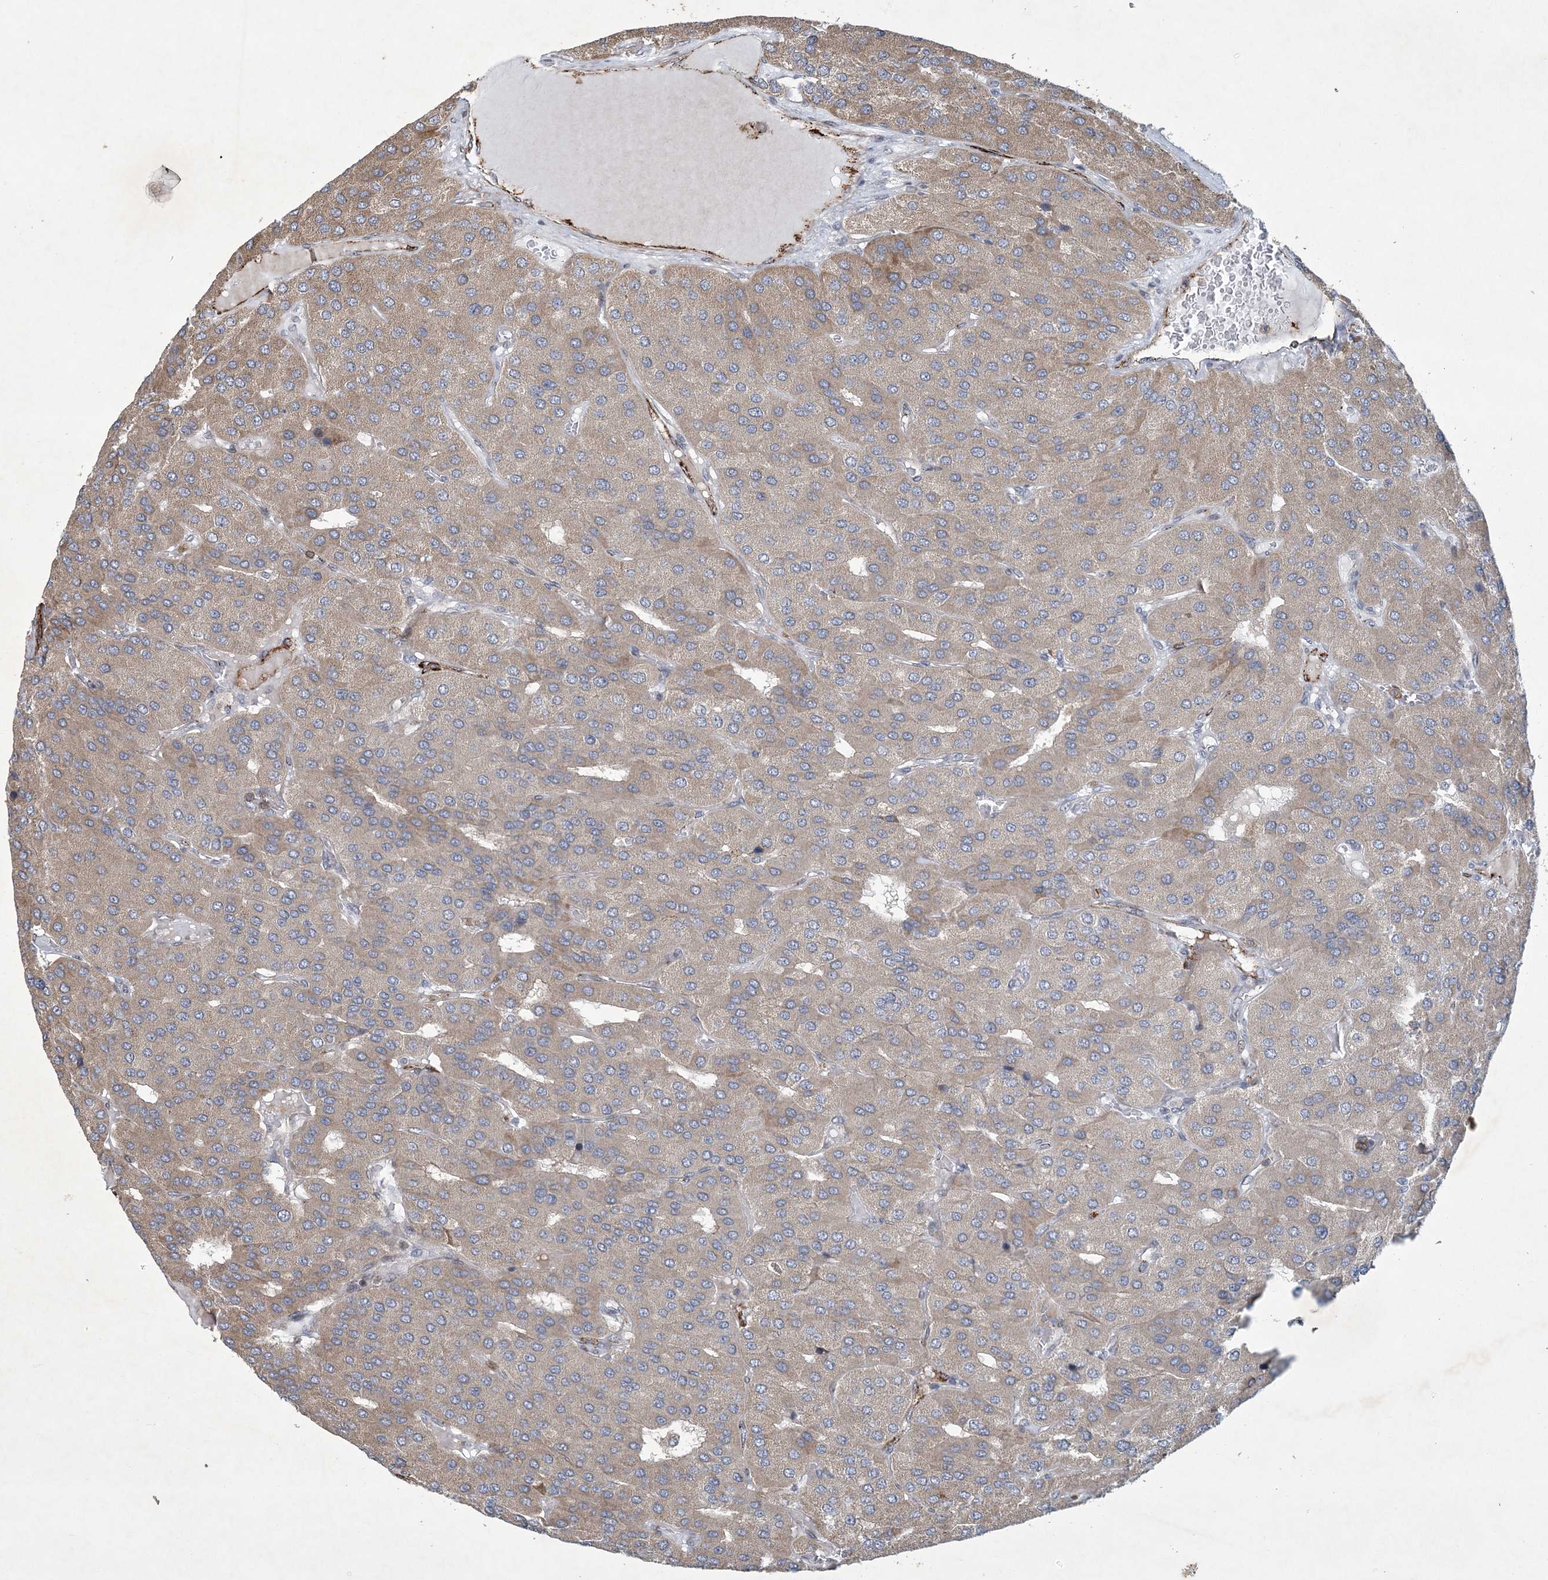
{"staining": {"intensity": "weak", "quantity": "25%-75%", "location": "cytoplasmic/membranous"}, "tissue": "parathyroid gland", "cell_type": "Glandular cells", "image_type": "normal", "snomed": [{"axis": "morphology", "description": "Normal tissue, NOS"}, {"axis": "morphology", "description": "Adenoma, NOS"}, {"axis": "topography", "description": "Parathyroid gland"}], "caption": "Immunohistochemistry (IHC) (DAB) staining of normal parathyroid gland exhibits weak cytoplasmic/membranous protein positivity in approximately 25%-75% of glandular cells. (DAB (3,3'-diaminobenzidine) = brown stain, brightfield microscopy at high magnification).", "gene": "N4BP2", "patient": {"sex": "female", "age": 86}}